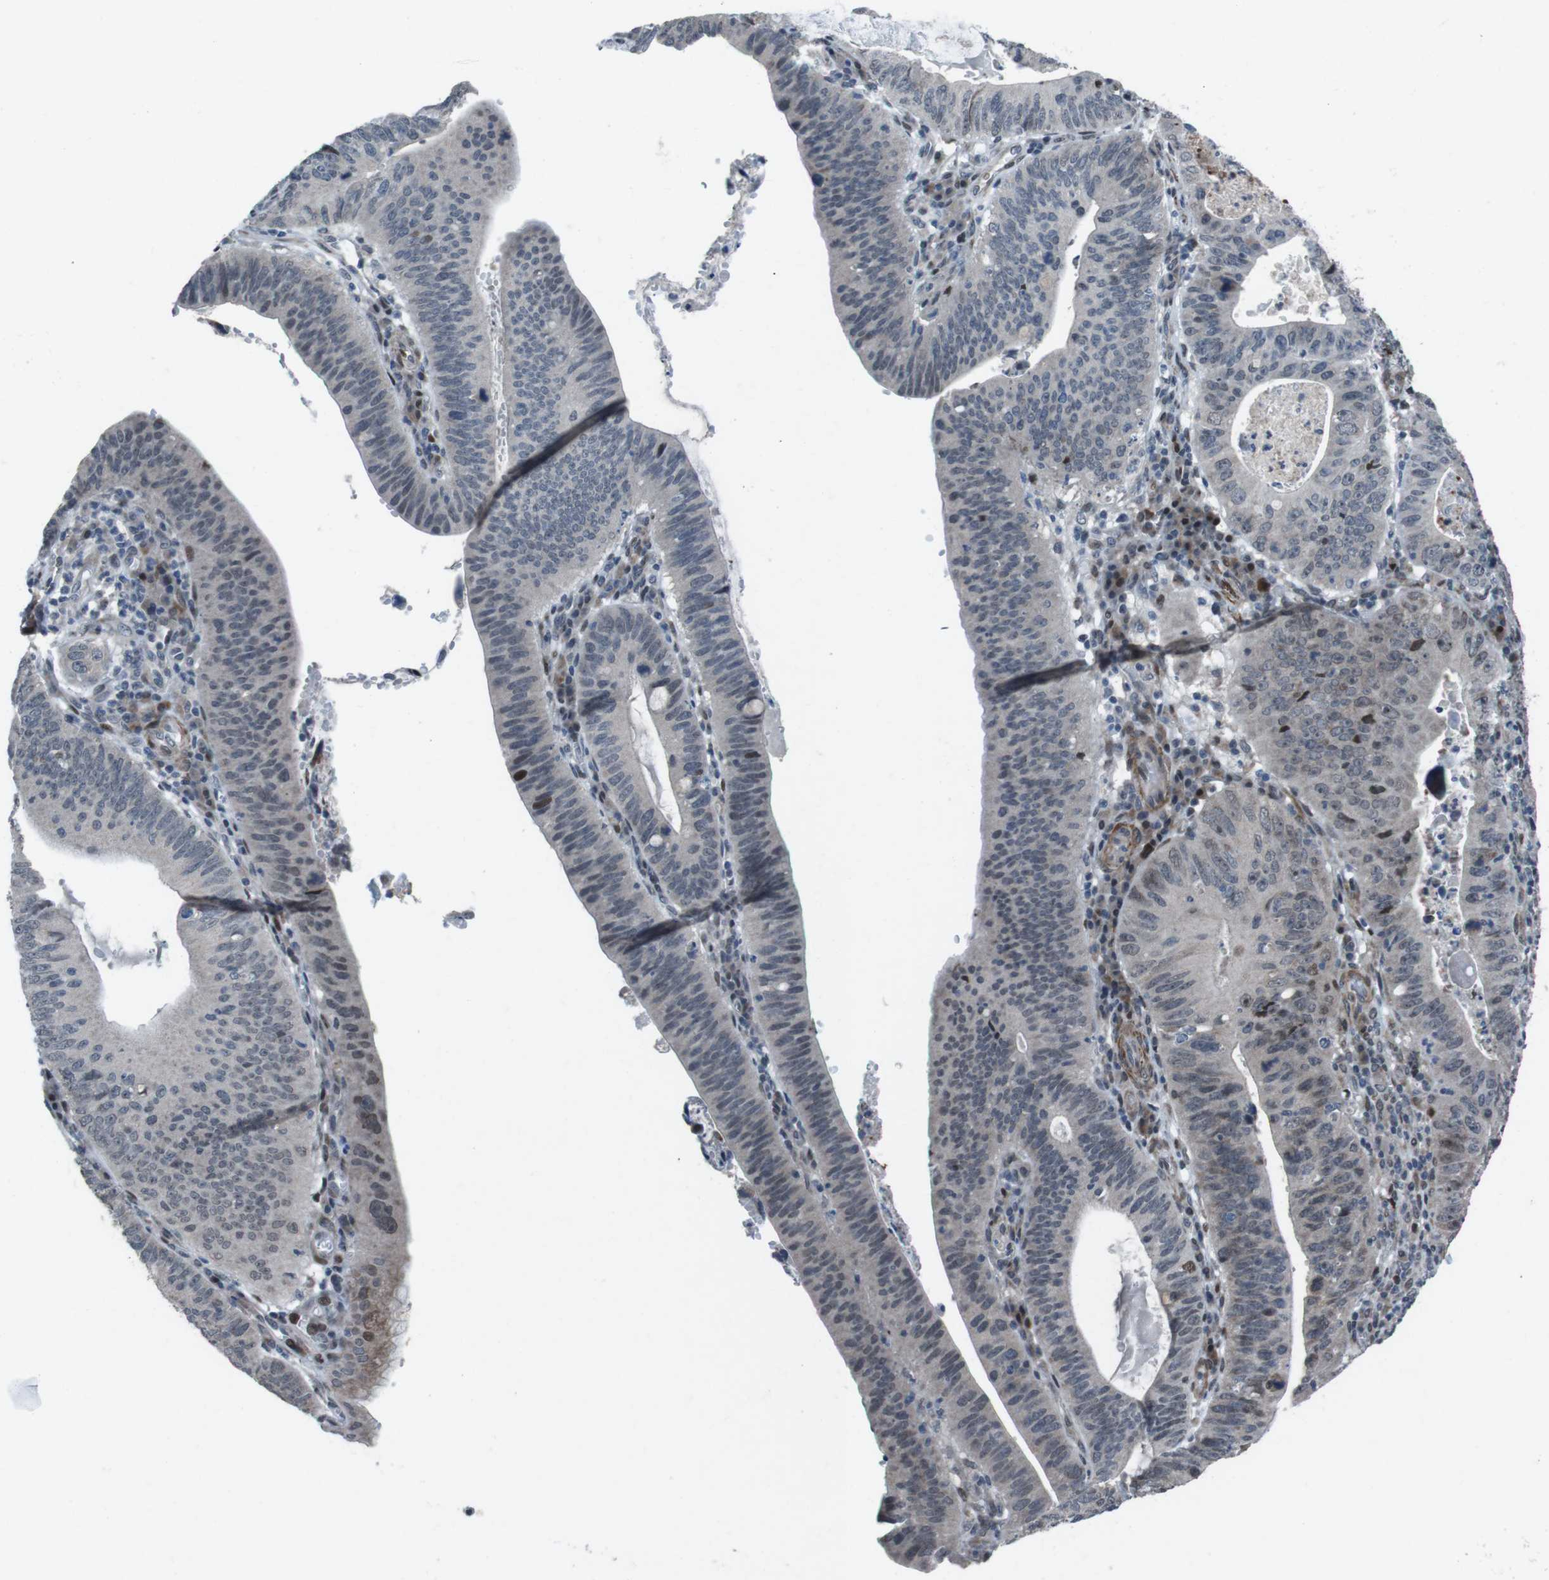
{"staining": {"intensity": "weak", "quantity": "<25%", "location": "nuclear"}, "tissue": "stomach cancer", "cell_type": "Tumor cells", "image_type": "cancer", "snomed": [{"axis": "morphology", "description": "Adenocarcinoma, NOS"}, {"axis": "topography", "description": "Stomach"}], "caption": "Immunohistochemistry photomicrograph of neoplastic tissue: human adenocarcinoma (stomach) stained with DAB exhibits no significant protein positivity in tumor cells.", "gene": "PBRM1", "patient": {"sex": "male", "age": 59}}